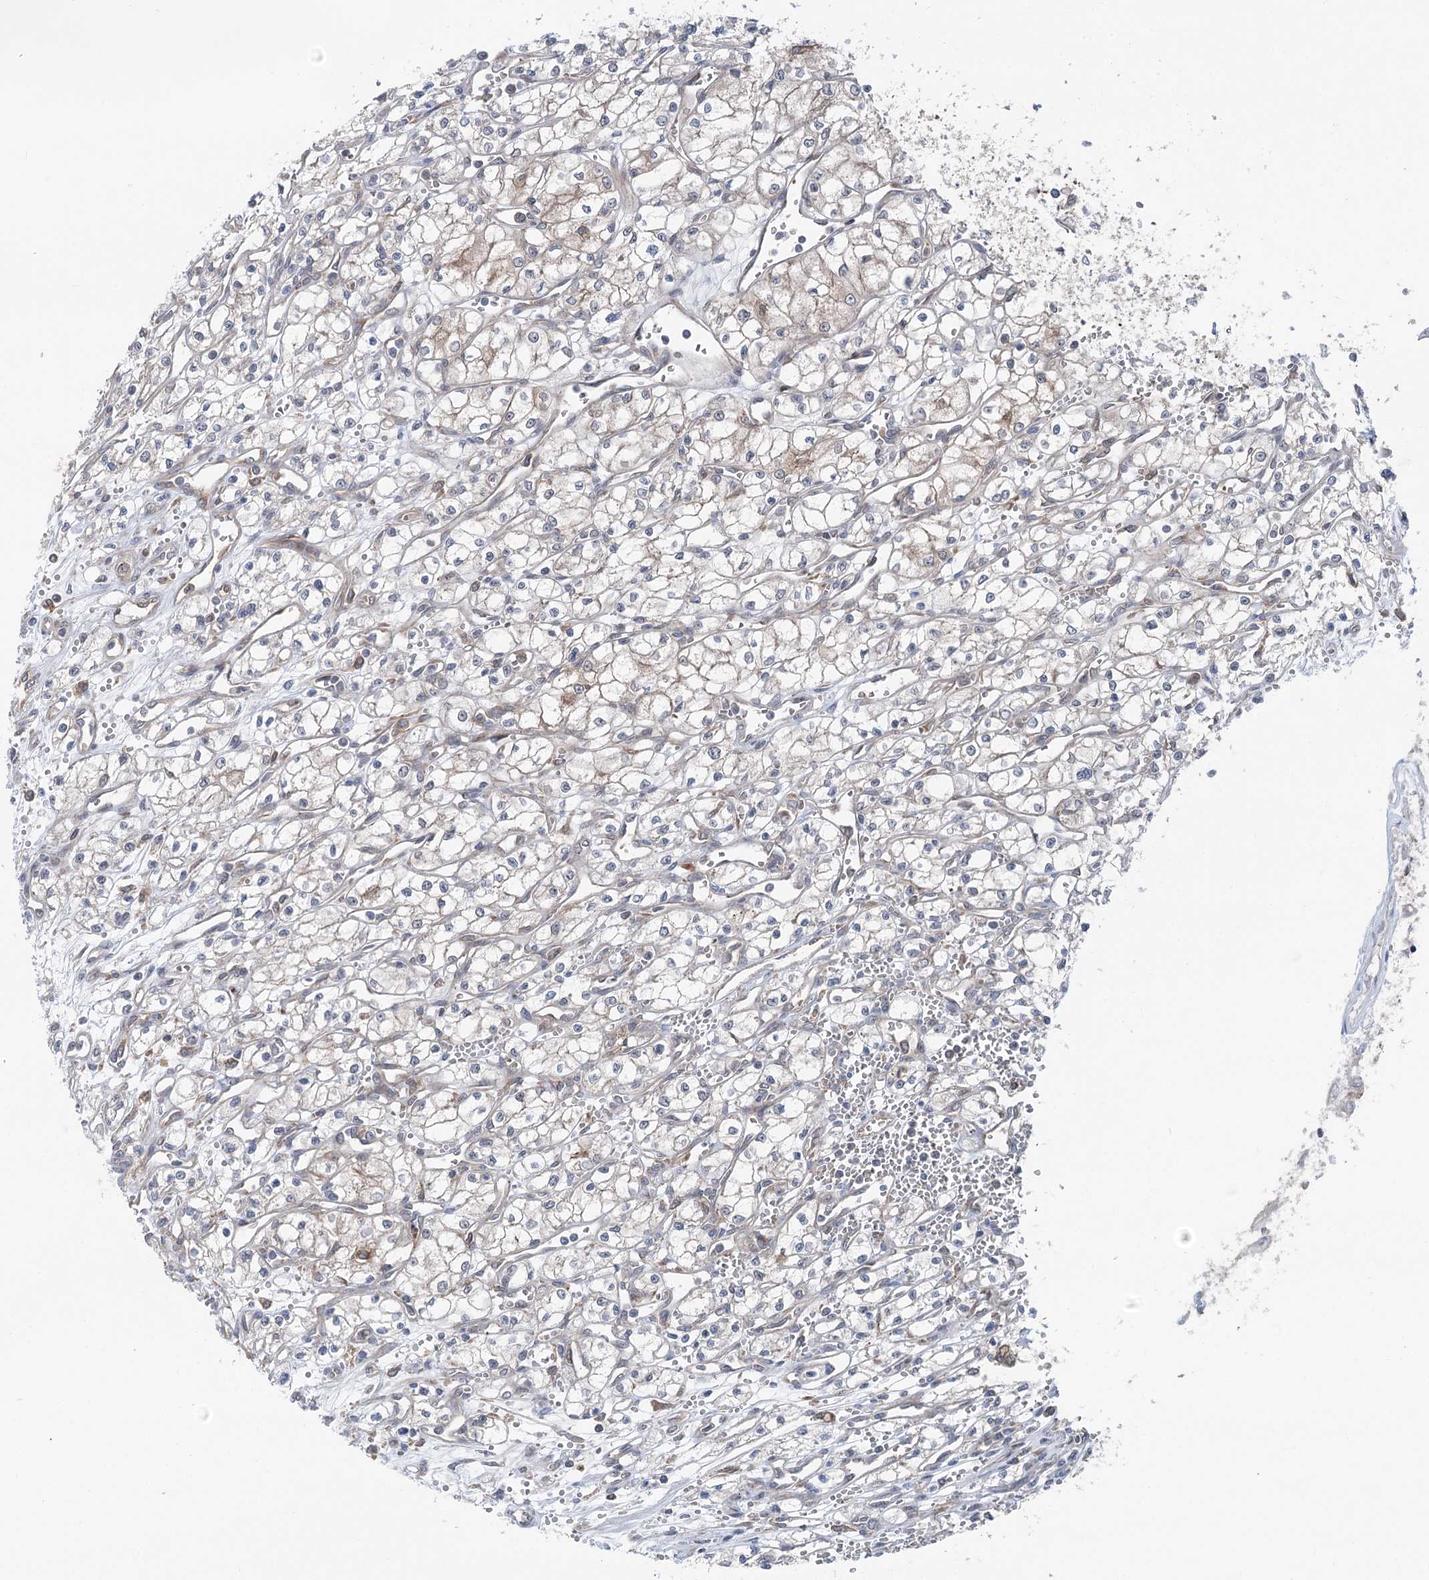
{"staining": {"intensity": "negative", "quantity": "none", "location": "none"}, "tissue": "renal cancer", "cell_type": "Tumor cells", "image_type": "cancer", "snomed": [{"axis": "morphology", "description": "Adenocarcinoma, NOS"}, {"axis": "topography", "description": "Kidney"}], "caption": "Tumor cells are negative for brown protein staining in renal cancer.", "gene": "PPP1R21", "patient": {"sex": "male", "age": 59}}